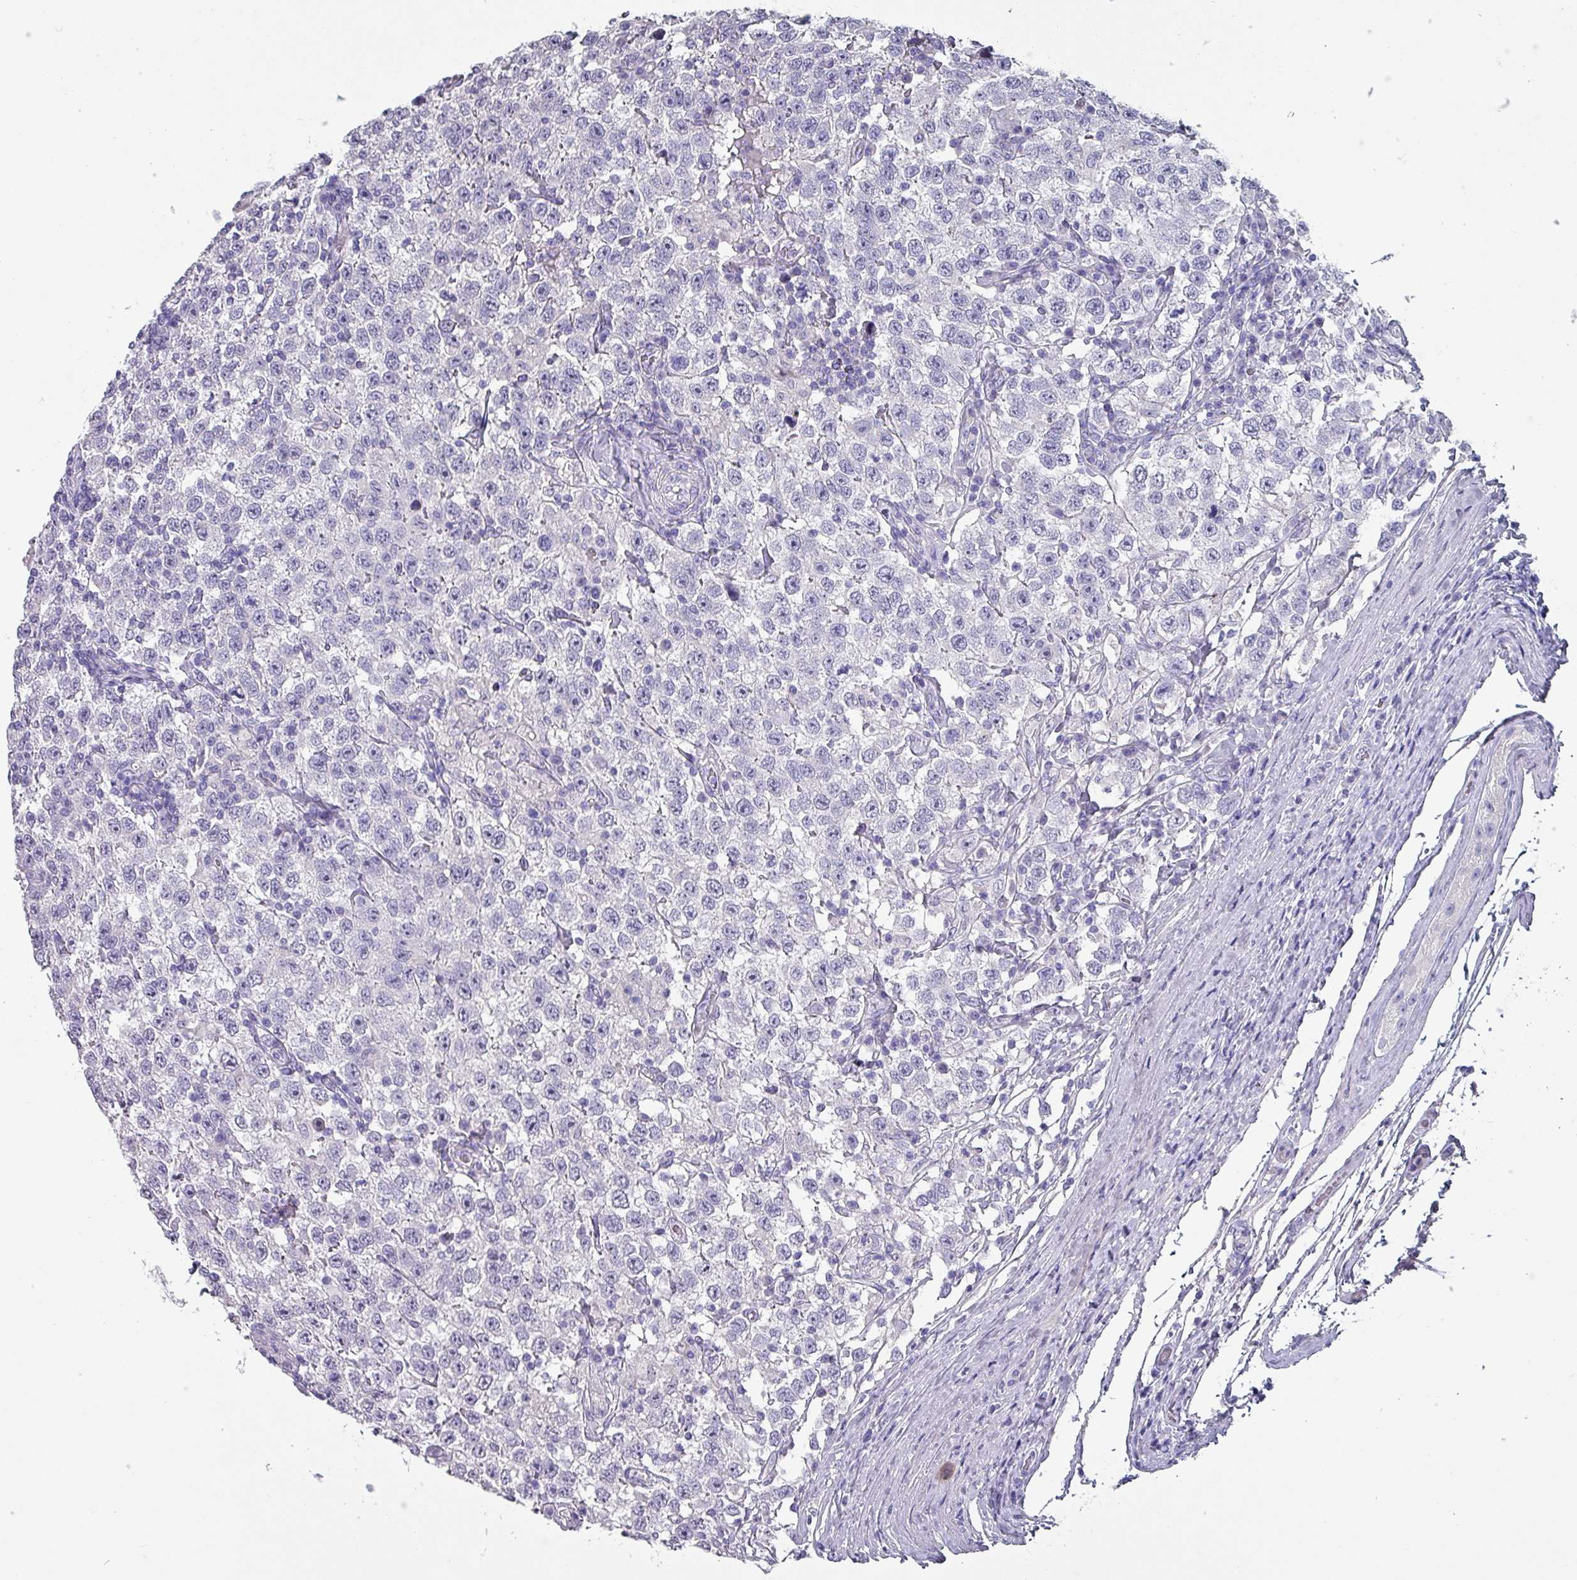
{"staining": {"intensity": "negative", "quantity": "none", "location": "none"}, "tissue": "testis cancer", "cell_type": "Tumor cells", "image_type": "cancer", "snomed": [{"axis": "morphology", "description": "Seminoma, NOS"}, {"axis": "topography", "description": "Testis"}], "caption": "Tumor cells are negative for protein expression in human testis cancer (seminoma). (DAB IHC with hematoxylin counter stain).", "gene": "INS-IGF2", "patient": {"sex": "male", "age": 41}}